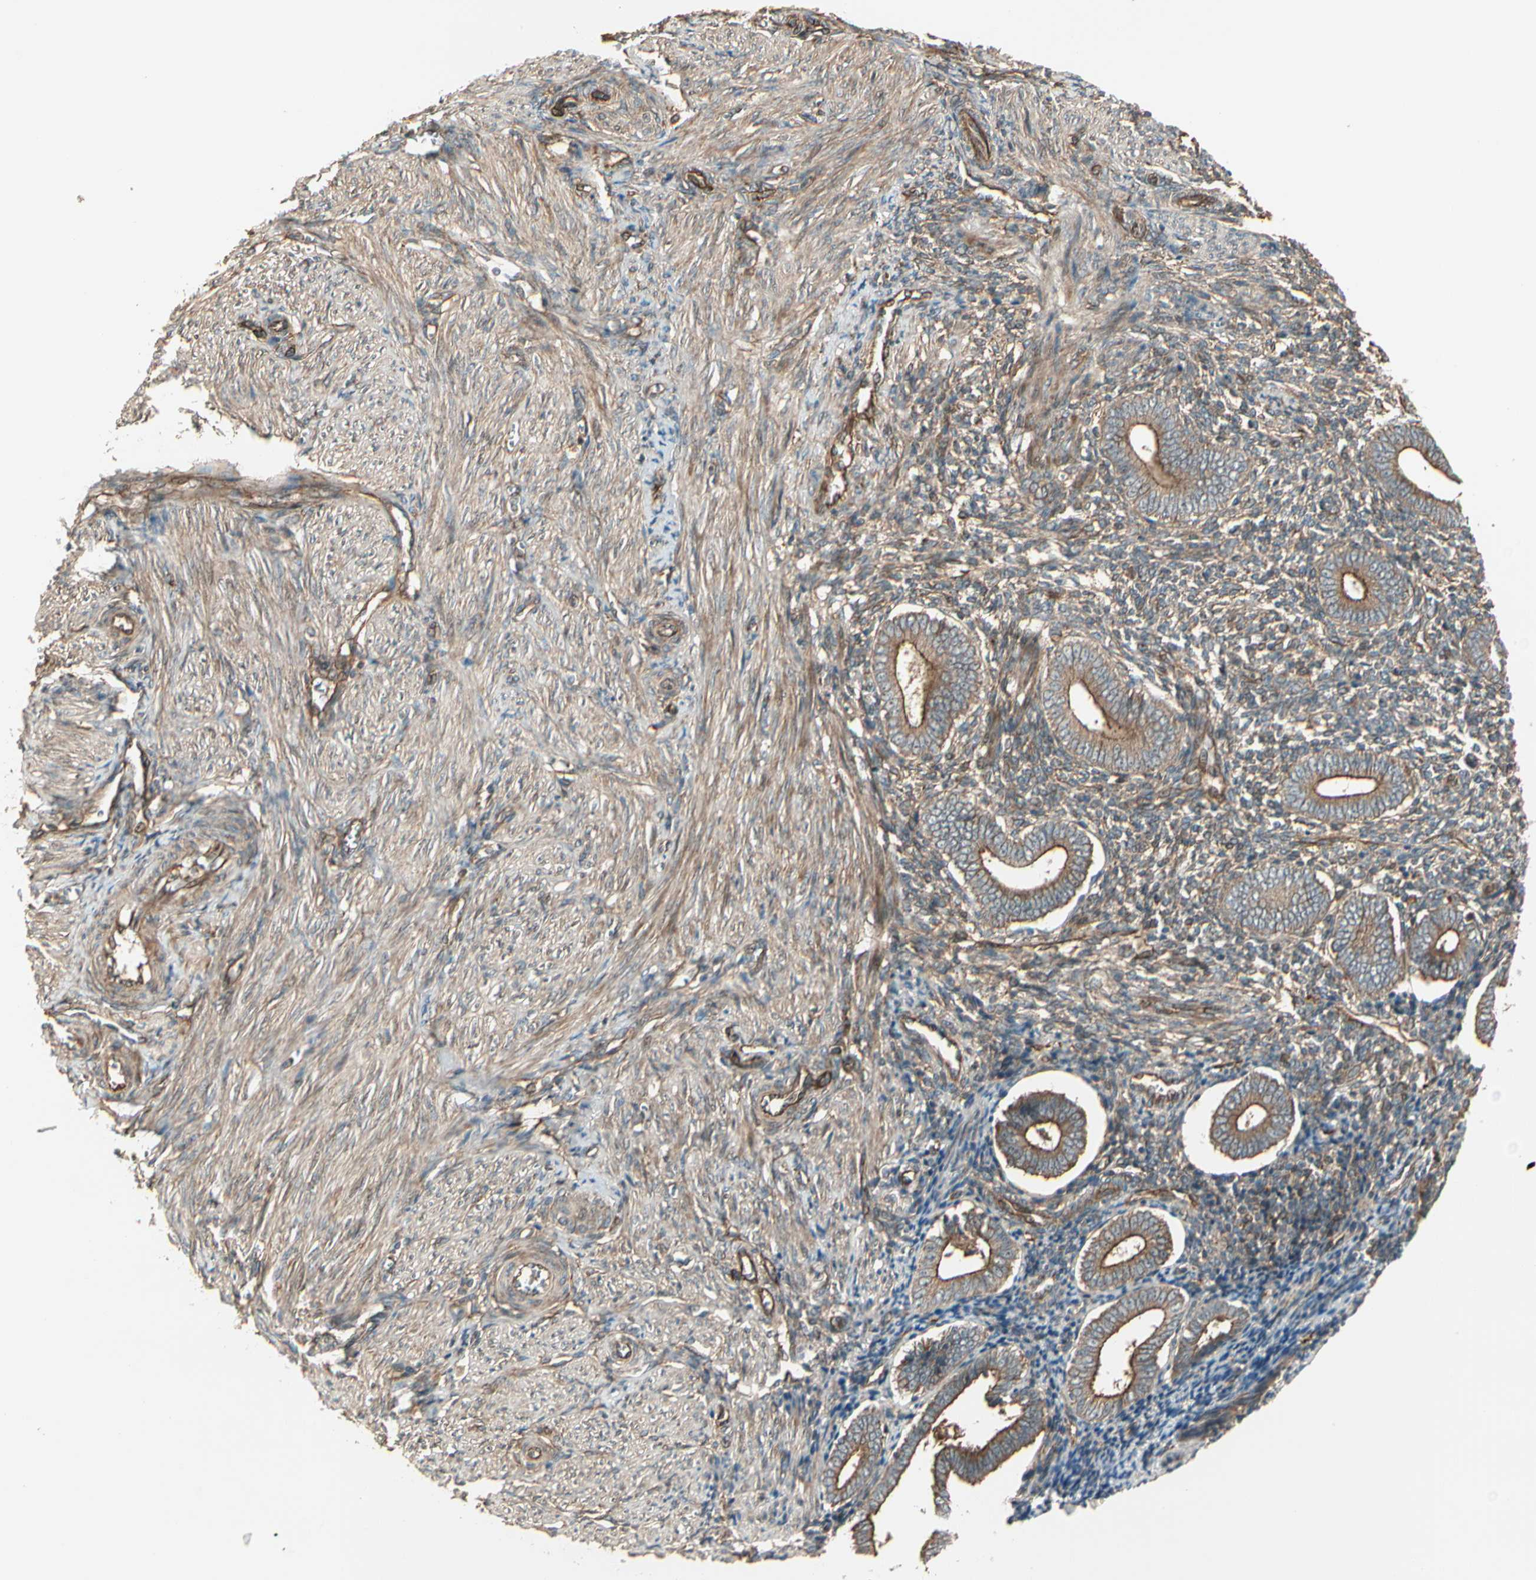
{"staining": {"intensity": "strong", "quantity": "25%-75%", "location": "cytoplasmic/membranous"}, "tissue": "endometrium", "cell_type": "Cells in endometrial stroma", "image_type": "normal", "snomed": [{"axis": "morphology", "description": "Normal tissue, NOS"}, {"axis": "topography", "description": "Uterus"}, {"axis": "topography", "description": "Endometrium"}], "caption": "IHC (DAB (3,3'-diaminobenzidine)) staining of benign human endometrium reveals strong cytoplasmic/membranous protein expression in approximately 25%-75% of cells in endometrial stroma.", "gene": "FKBP15", "patient": {"sex": "female", "age": 33}}